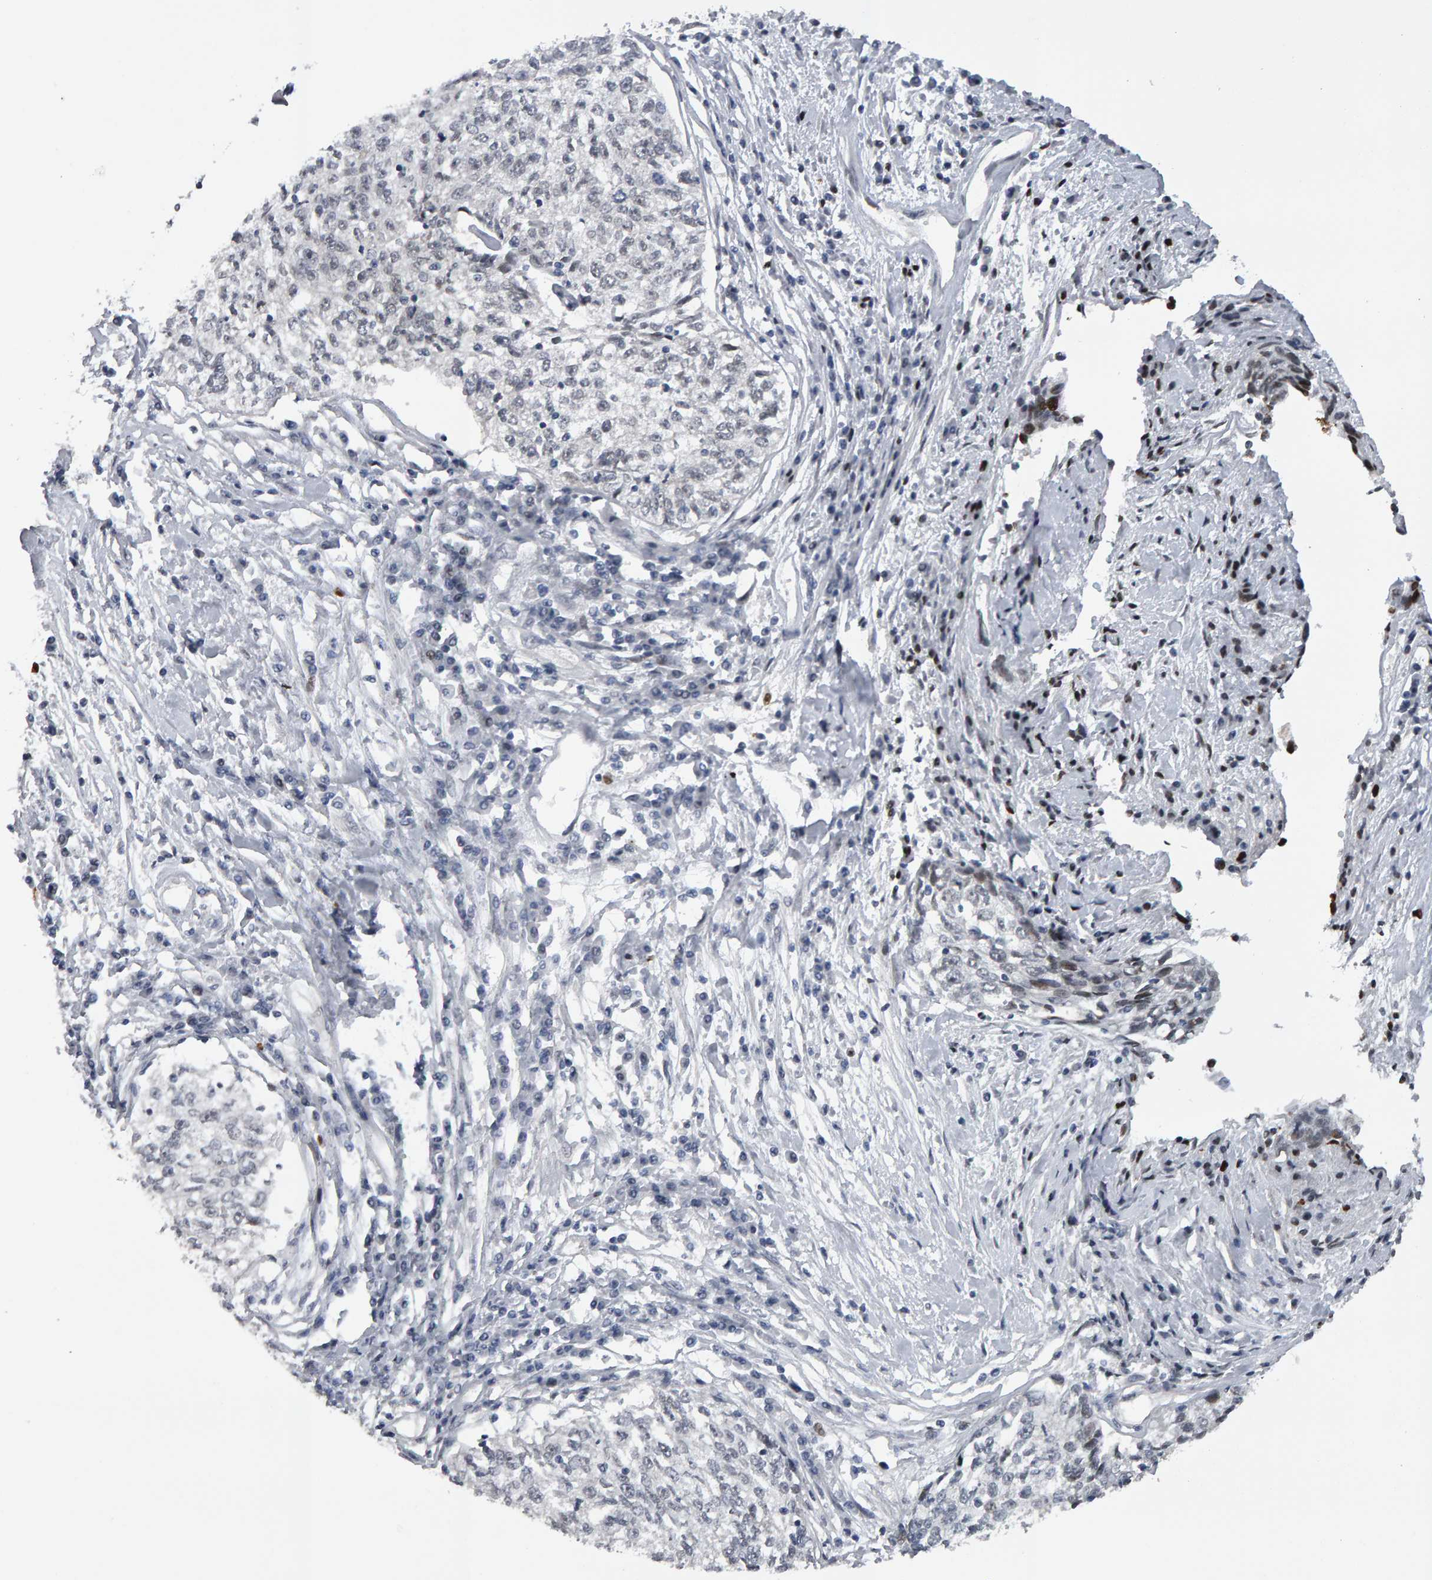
{"staining": {"intensity": "negative", "quantity": "none", "location": "none"}, "tissue": "cervical cancer", "cell_type": "Tumor cells", "image_type": "cancer", "snomed": [{"axis": "morphology", "description": "Squamous cell carcinoma, NOS"}, {"axis": "topography", "description": "Cervix"}], "caption": "Tumor cells are negative for protein expression in human cervical cancer (squamous cell carcinoma).", "gene": "IPO8", "patient": {"sex": "female", "age": 57}}